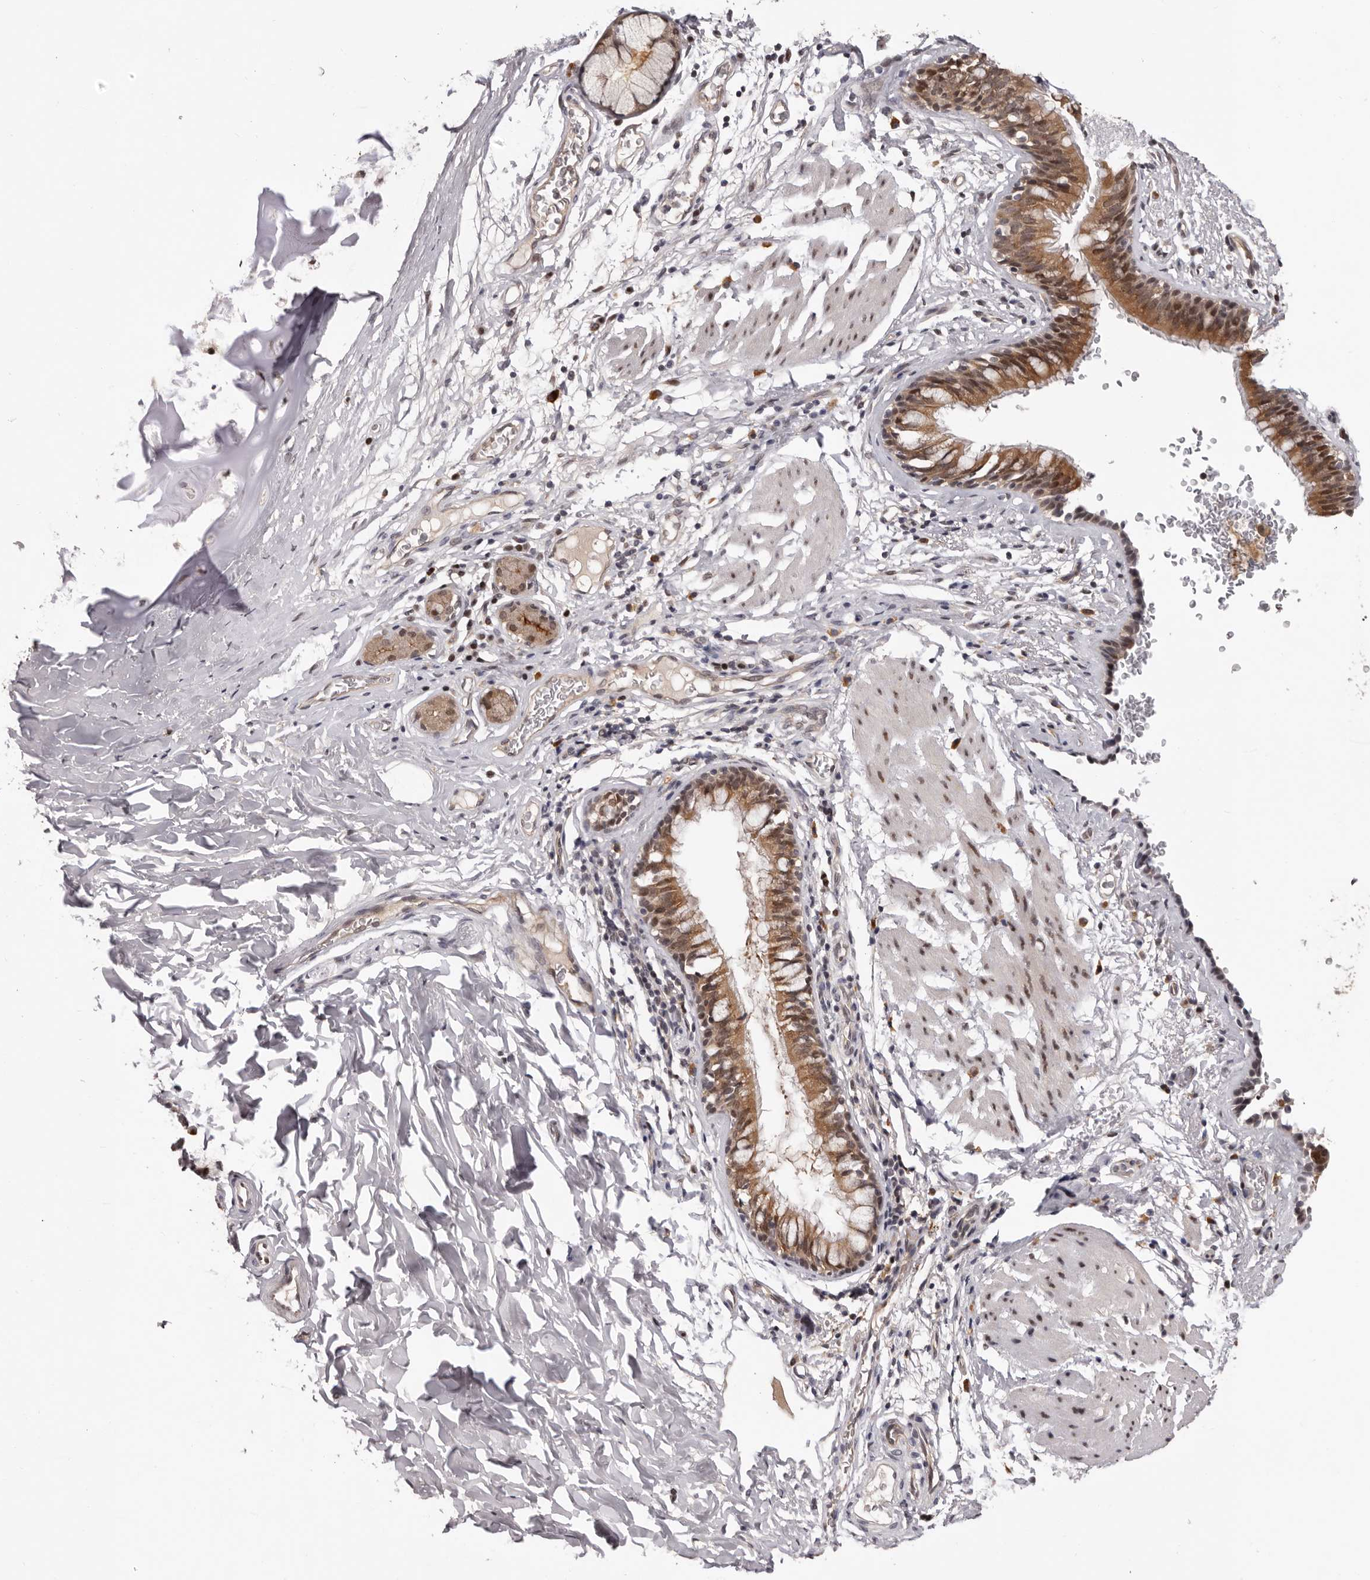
{"staining": {"intensity": "moderate", "quantity": ">75%", "location": "cytoplasmic/membranous,nuclear"}, "tissue": "bronchus", "cell_type": "Respiratory epithelial cells", "image_type": "normal", "snomed": [{"axis": "morphology", "description": "Normal tissue, NOS"}, {"axis": "topography", "description": "Cartilage tissue"}, {"axis": "topography", "description": "Bronchus"}], "caption": "Protein analysis of unremarkable bronchus reveals moderate cytoplasmic/membranous,nuclear expression in about >75% of respiratory epithelial cells.", "gene": "TBX5", "patient": {"sex": "female", "age": 36}}